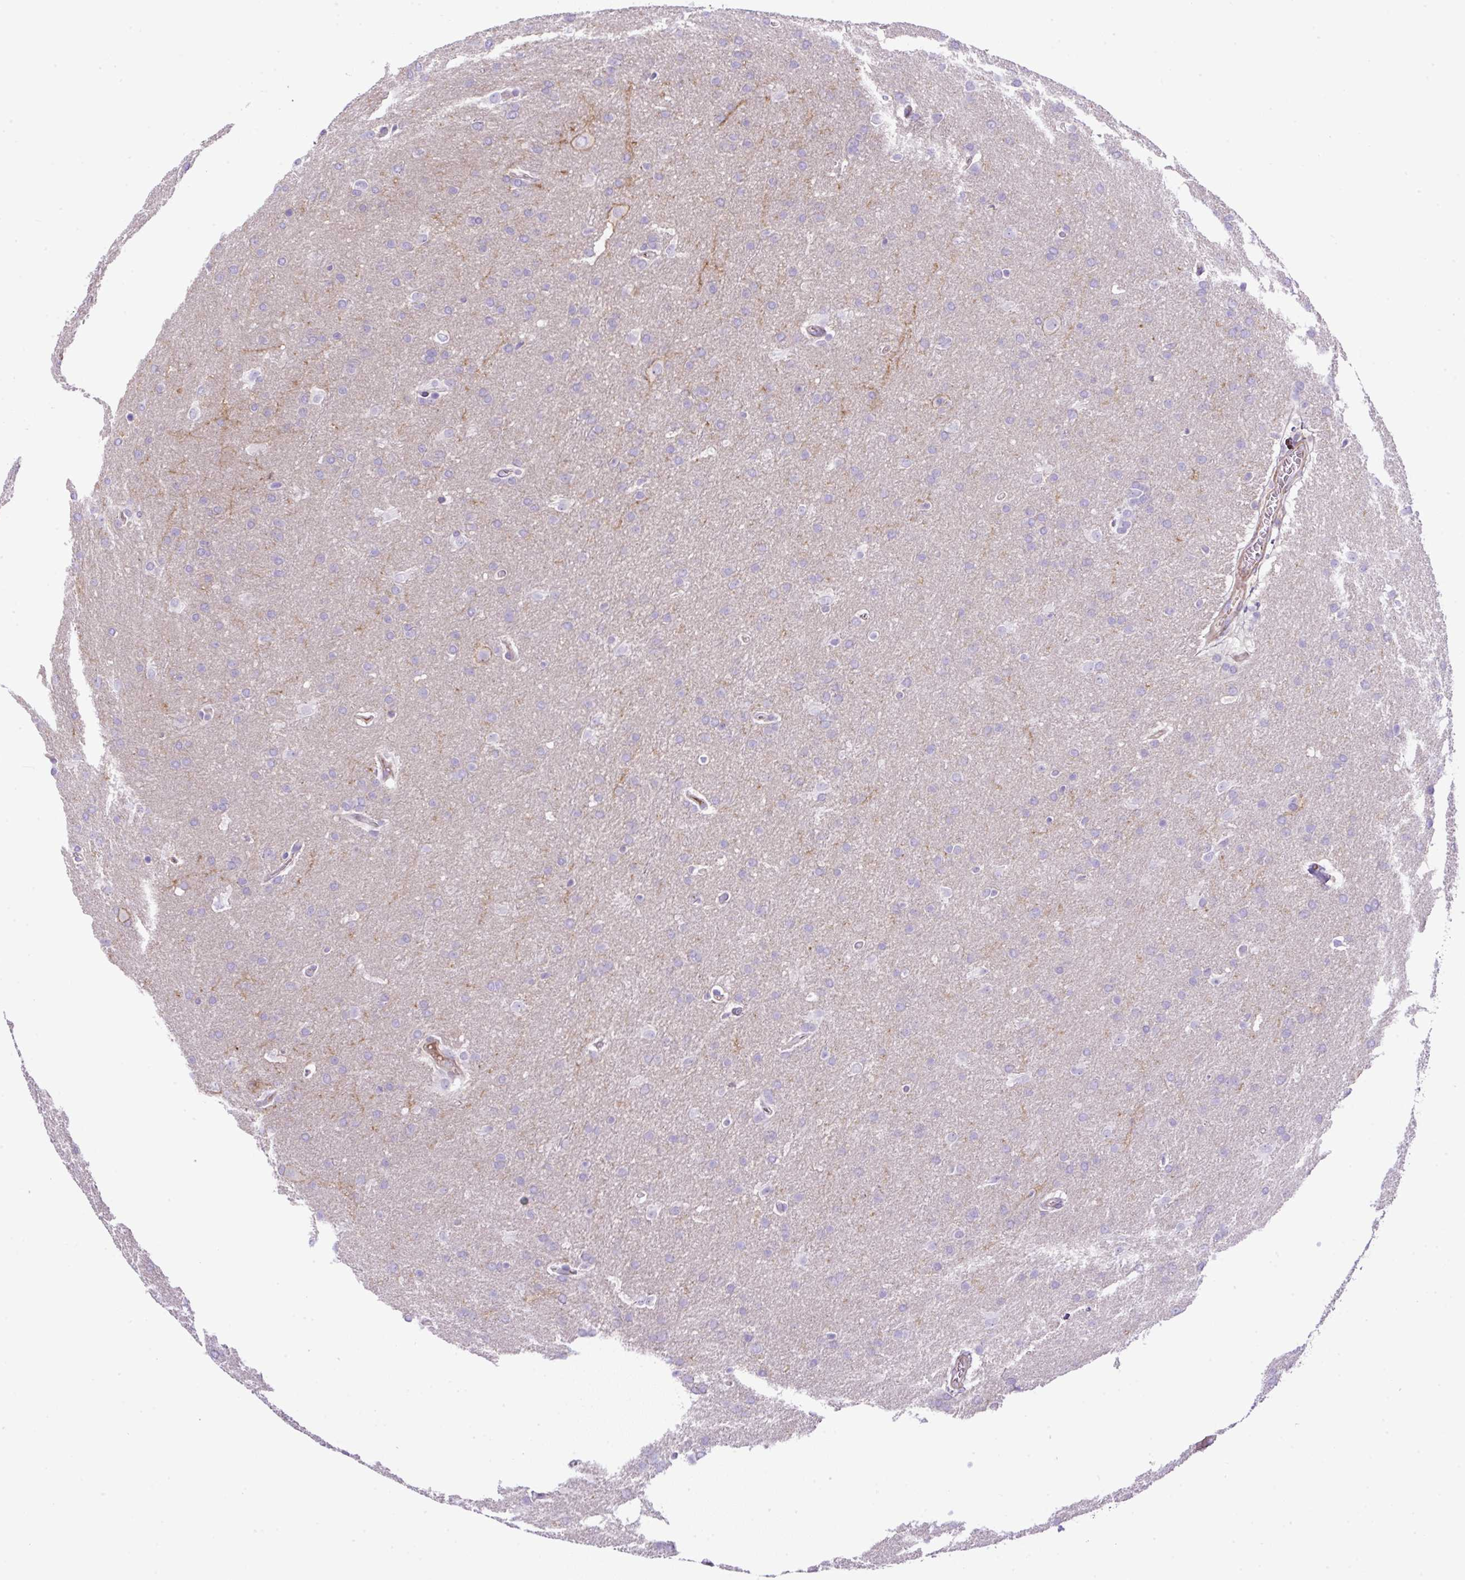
{"staining": {"intensity": "negative", "quantity": "none", "location": "none"}, "tissue": "glioma", "cell_type": "Tumor cells", "image_type": "cancer", "snomed": [{"axis": "morphology", "description": "Glioma, malignant, Low grade"}, {"axis": "topography", "description": "Brain"}], "caption": "Low-grade glioma (malignant) was stained to show a protein in brown. There is no significant positivity in tumor cells.", "gene": "NPTN", "patient": {"sex": "female", "age": 32}}